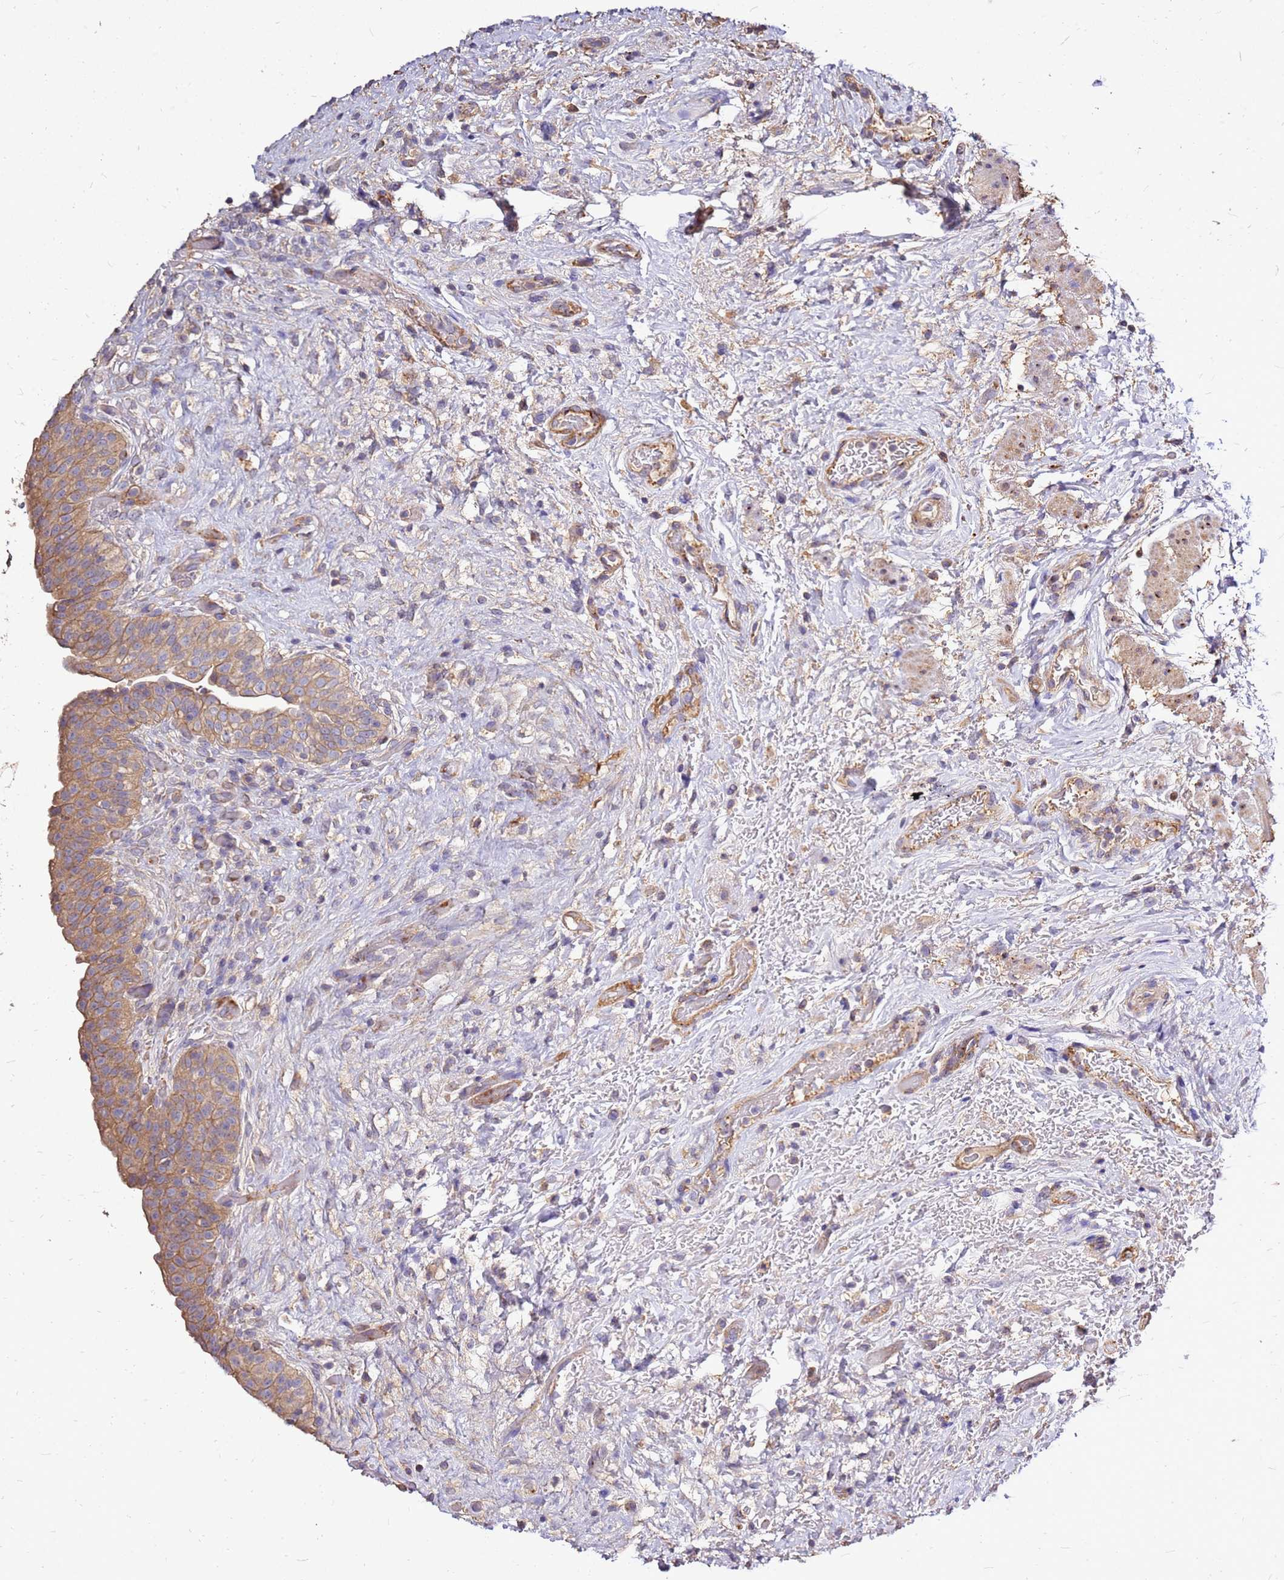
{"staining": {"intensity": "moderate", "quantity": ">75%", "location": "cytoplasmic/membranous"}, "tissue": "urinary bladder", "cell_type": "Urothelial cells", "image_type": "normal", "snomed": [{"axis": "morphology", "description": "Normal tissue, NOS"}, {"axis": "topography", "description": "Urinary bladder"}], "caption": "DAB (3,3'-diaminobenzidine) immunohistochemical staining of unremarkable urinary bladder shows moderate cytoplasmic/membranous protein expression in about >75% of urothelial cells.", "gene": "EXD3", "patient": {"sex": "male", "age": 69}}